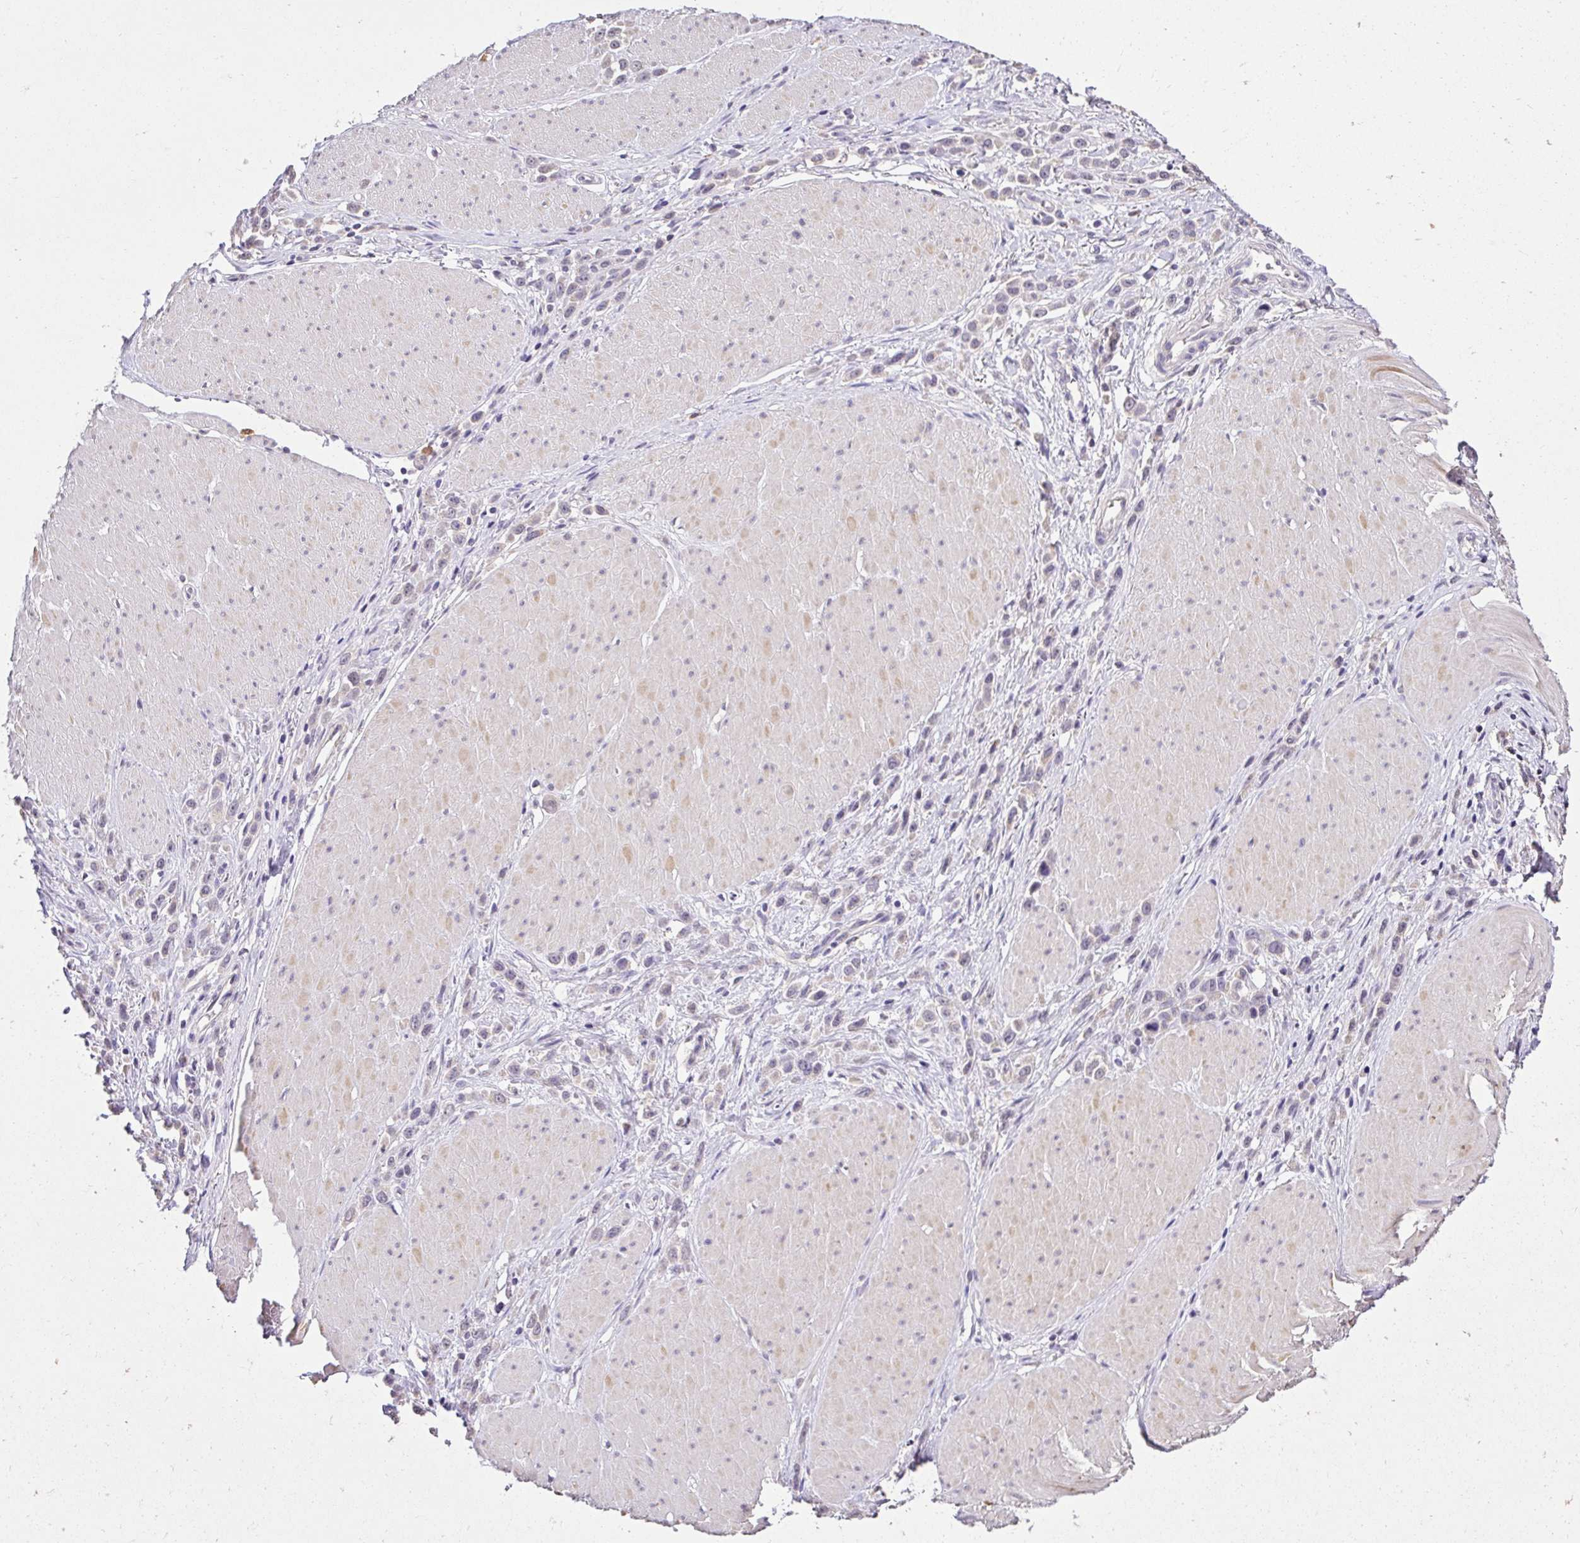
{"staining": {"intensity": "weak", "quantity": "25%-75%", "location": "nuclear"}, "tissue": "stomach cancer", "cell_type": "Tumor cells", "image_type": "cancer", "snomed": [{"axis": "morphology", "description": "Adenocarcinoma, NOS"}, {"axis": "topography", "description": "Stomach"}], "caption": "This micrograph shows stomach cancer (adenocarcinoma) stained with immunohistochemistry to label a protein in brown. The nuclear of tumor cells show weak positivity for the protein. Nuclei are counter-stained blue.", "gene": "KIAA1210", "patient": {"sex": "male", "age": 47}}